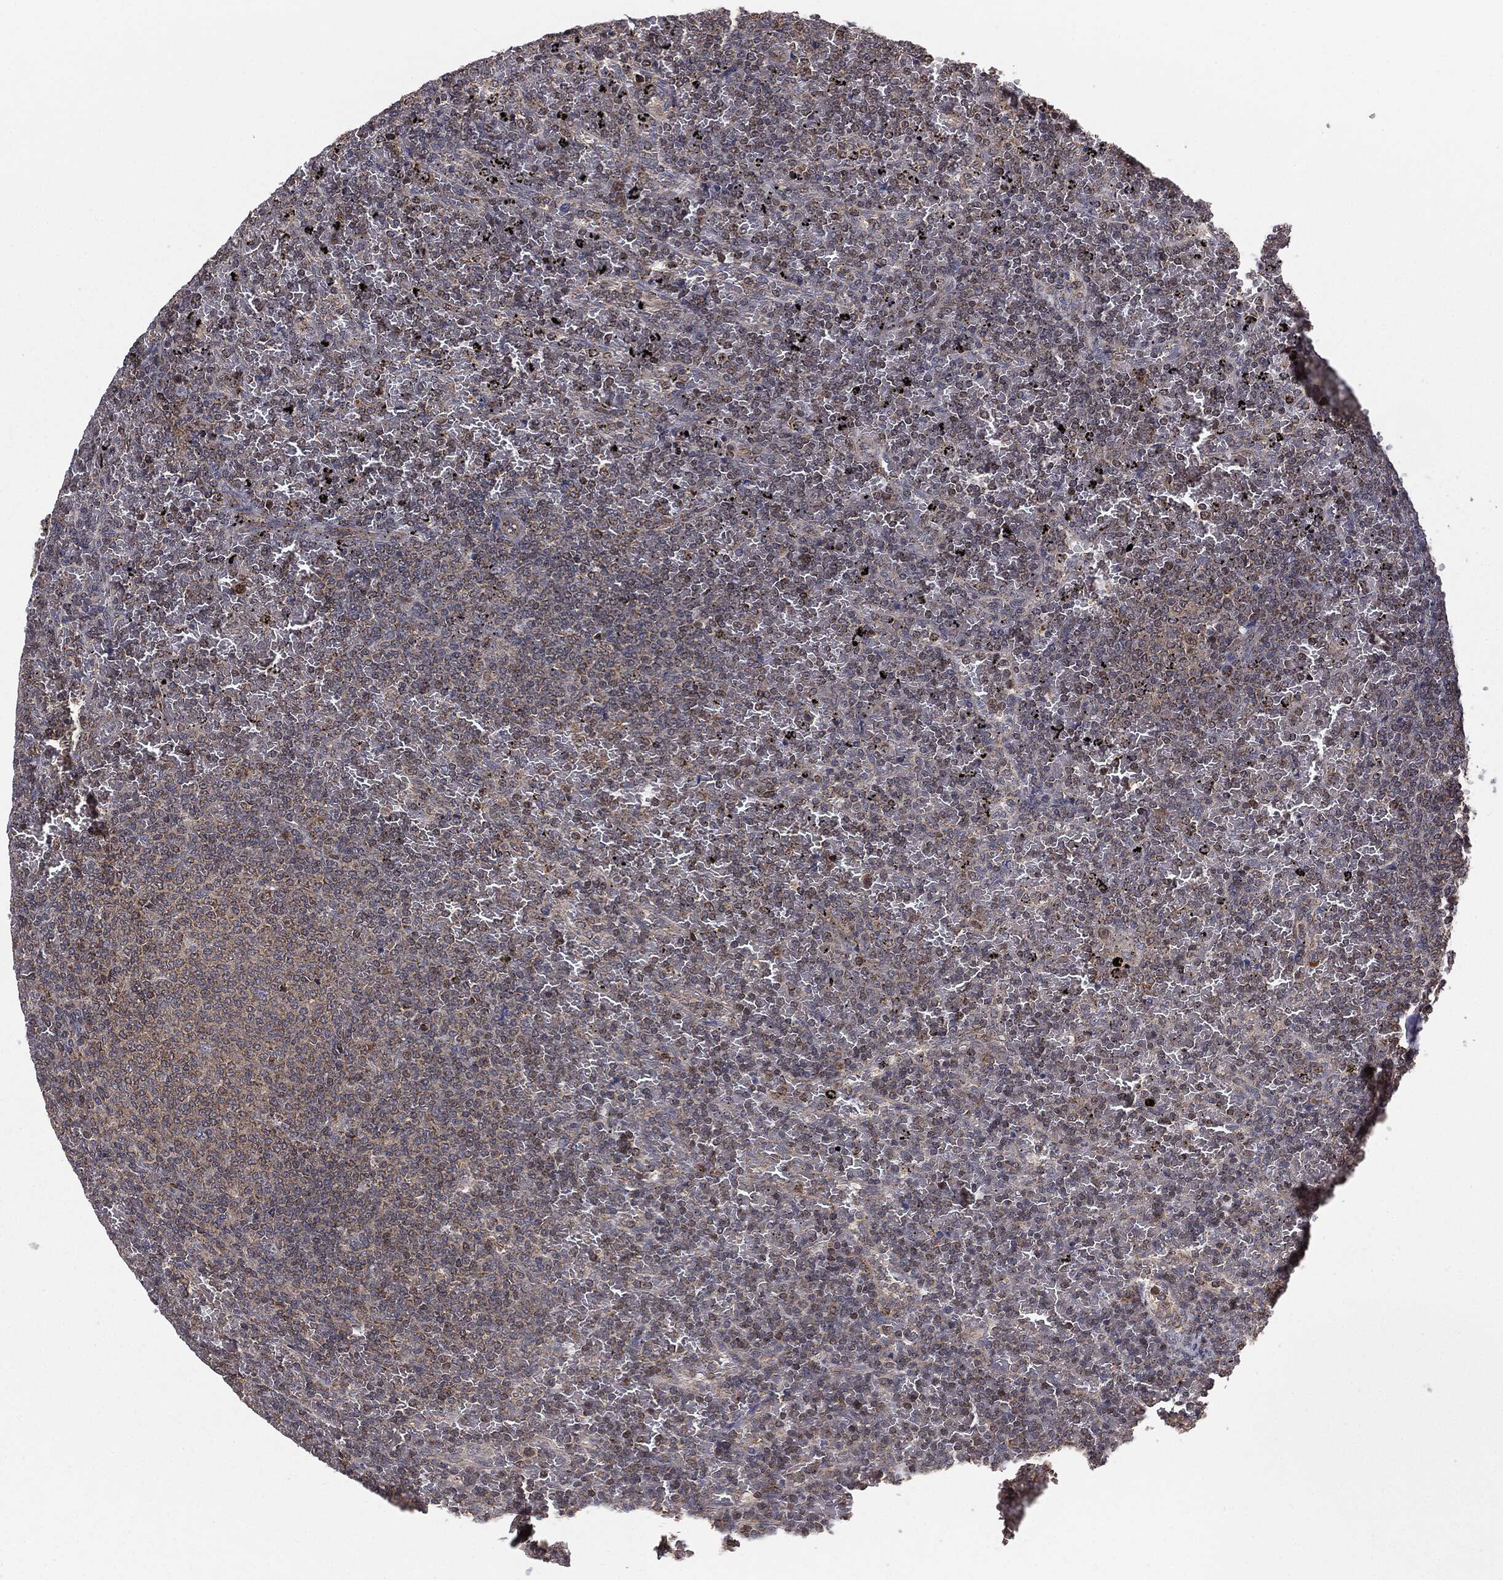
{"staining": {"intensity": "negative", "quantity": "none", "location": "none"}, "tissue": "lymphoma", "cell_type": "Tumor cells", "image_type": "cancer", "snomed": [{"axis": "morphology", "description": "Malignant lymphoma, non-Hodgkin's type, Low grade"}, {"axis": "topography", "description": "Spleen"}], "caption": "Human malignant lymphoma, non-Hodgkin's type (low-grade) stained for a protein using IHC exhibits no positivity in tumor cells.", "gene": "MTOR", "patient": {"sex": "female", "age": 77}}